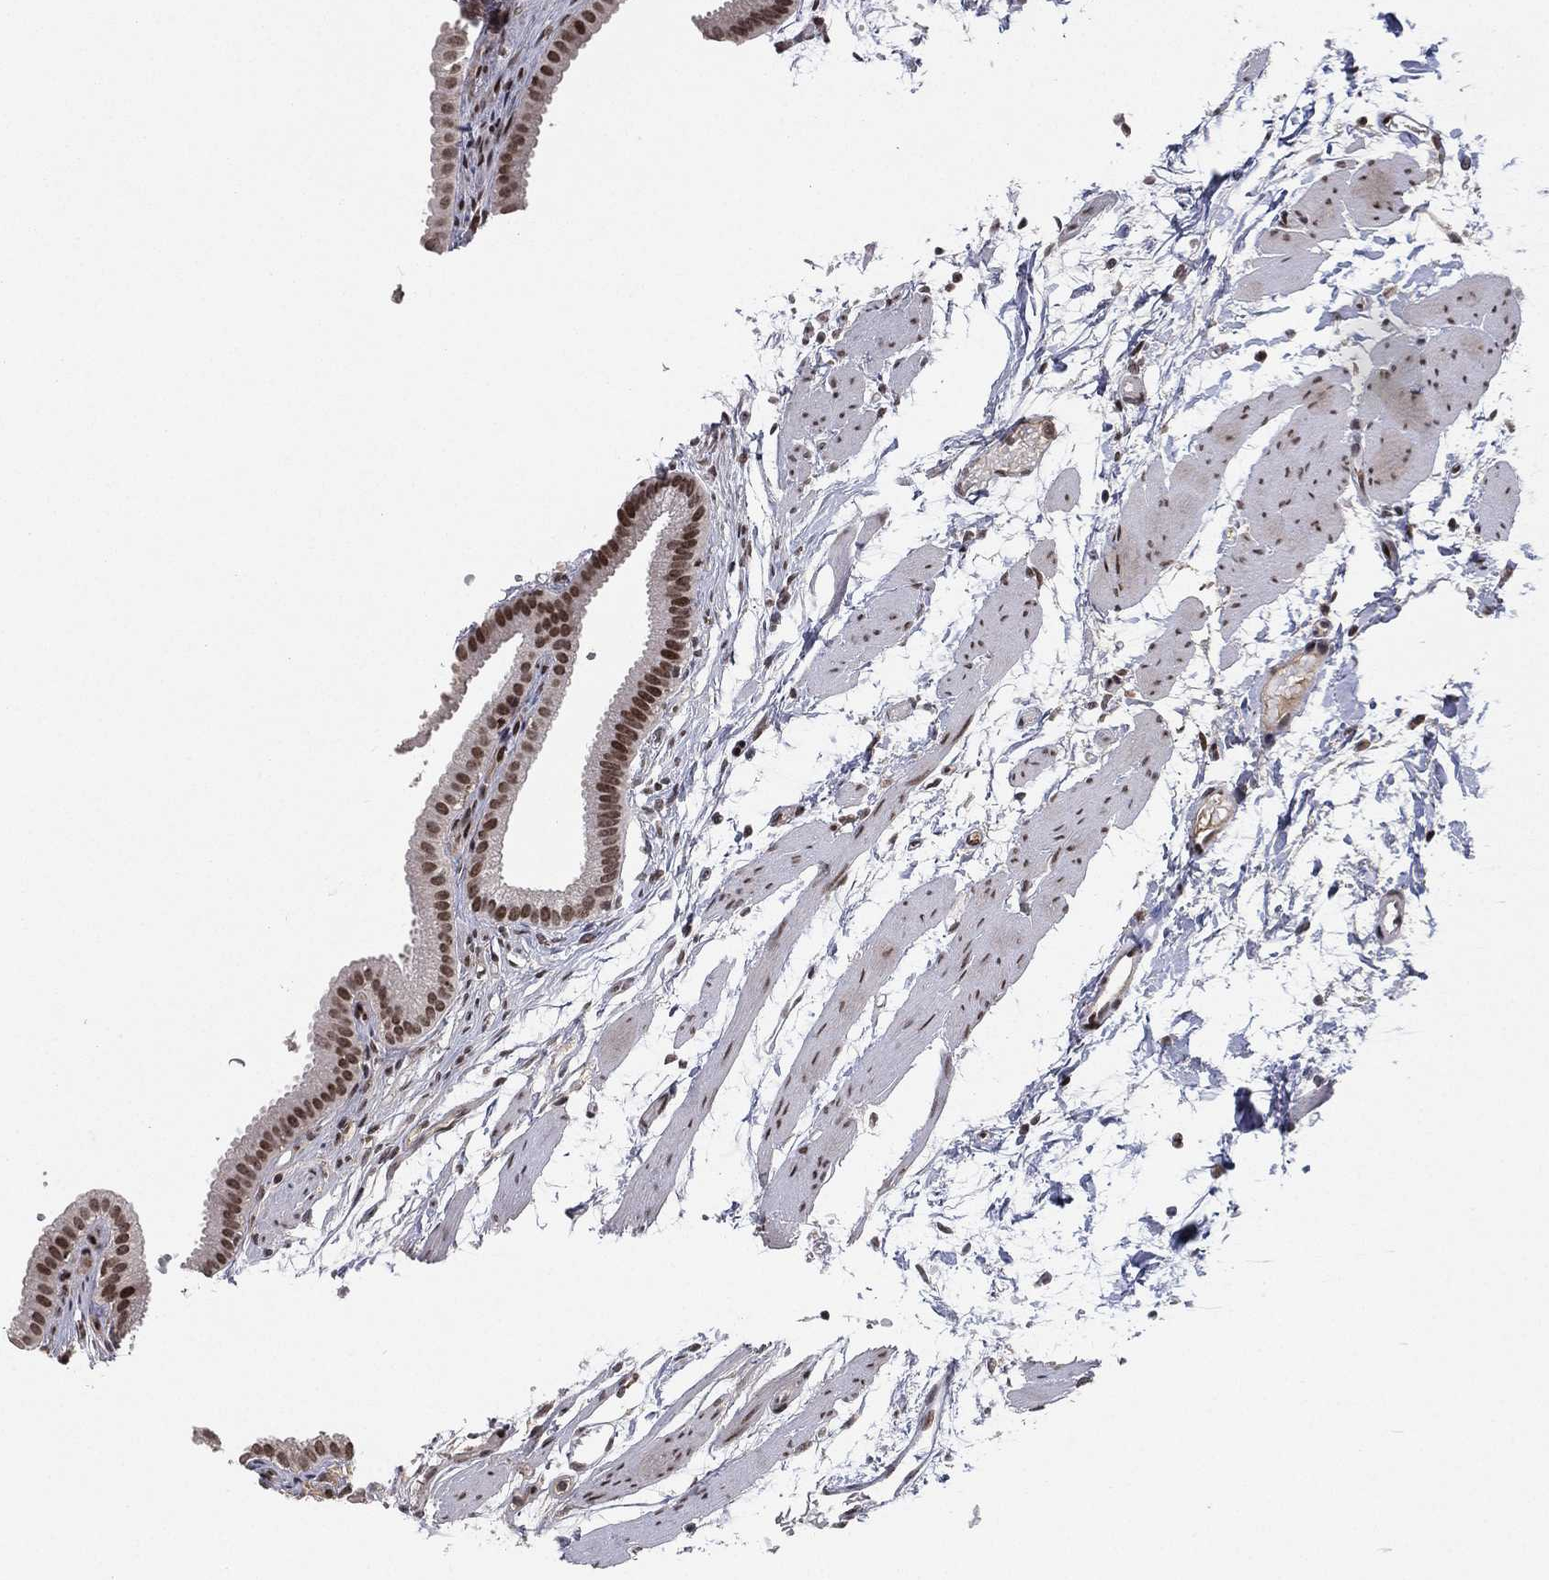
{"staining": {"intensity": "strong", "quantity": ">75%", "location": "nuclear"}, "tissue": "gallbladder", "cell_type": "Glandular cells", "image_type": "normal", "snomed": [{"axis": "morphology", "description": "Normal tissue, NOS"}, {"axis": "topography", "description": "Gallbladder"}, {"axis": "topography", "description": "Peripheral nerve tissue"}], "caption": "Strong nuclear expression for a protein is appreciated in approximately >75% of glandular cells of unremarkable gallbladder using IHC.", "gene": "RTF1", "patient": {"sex": "female", "age": 45}}